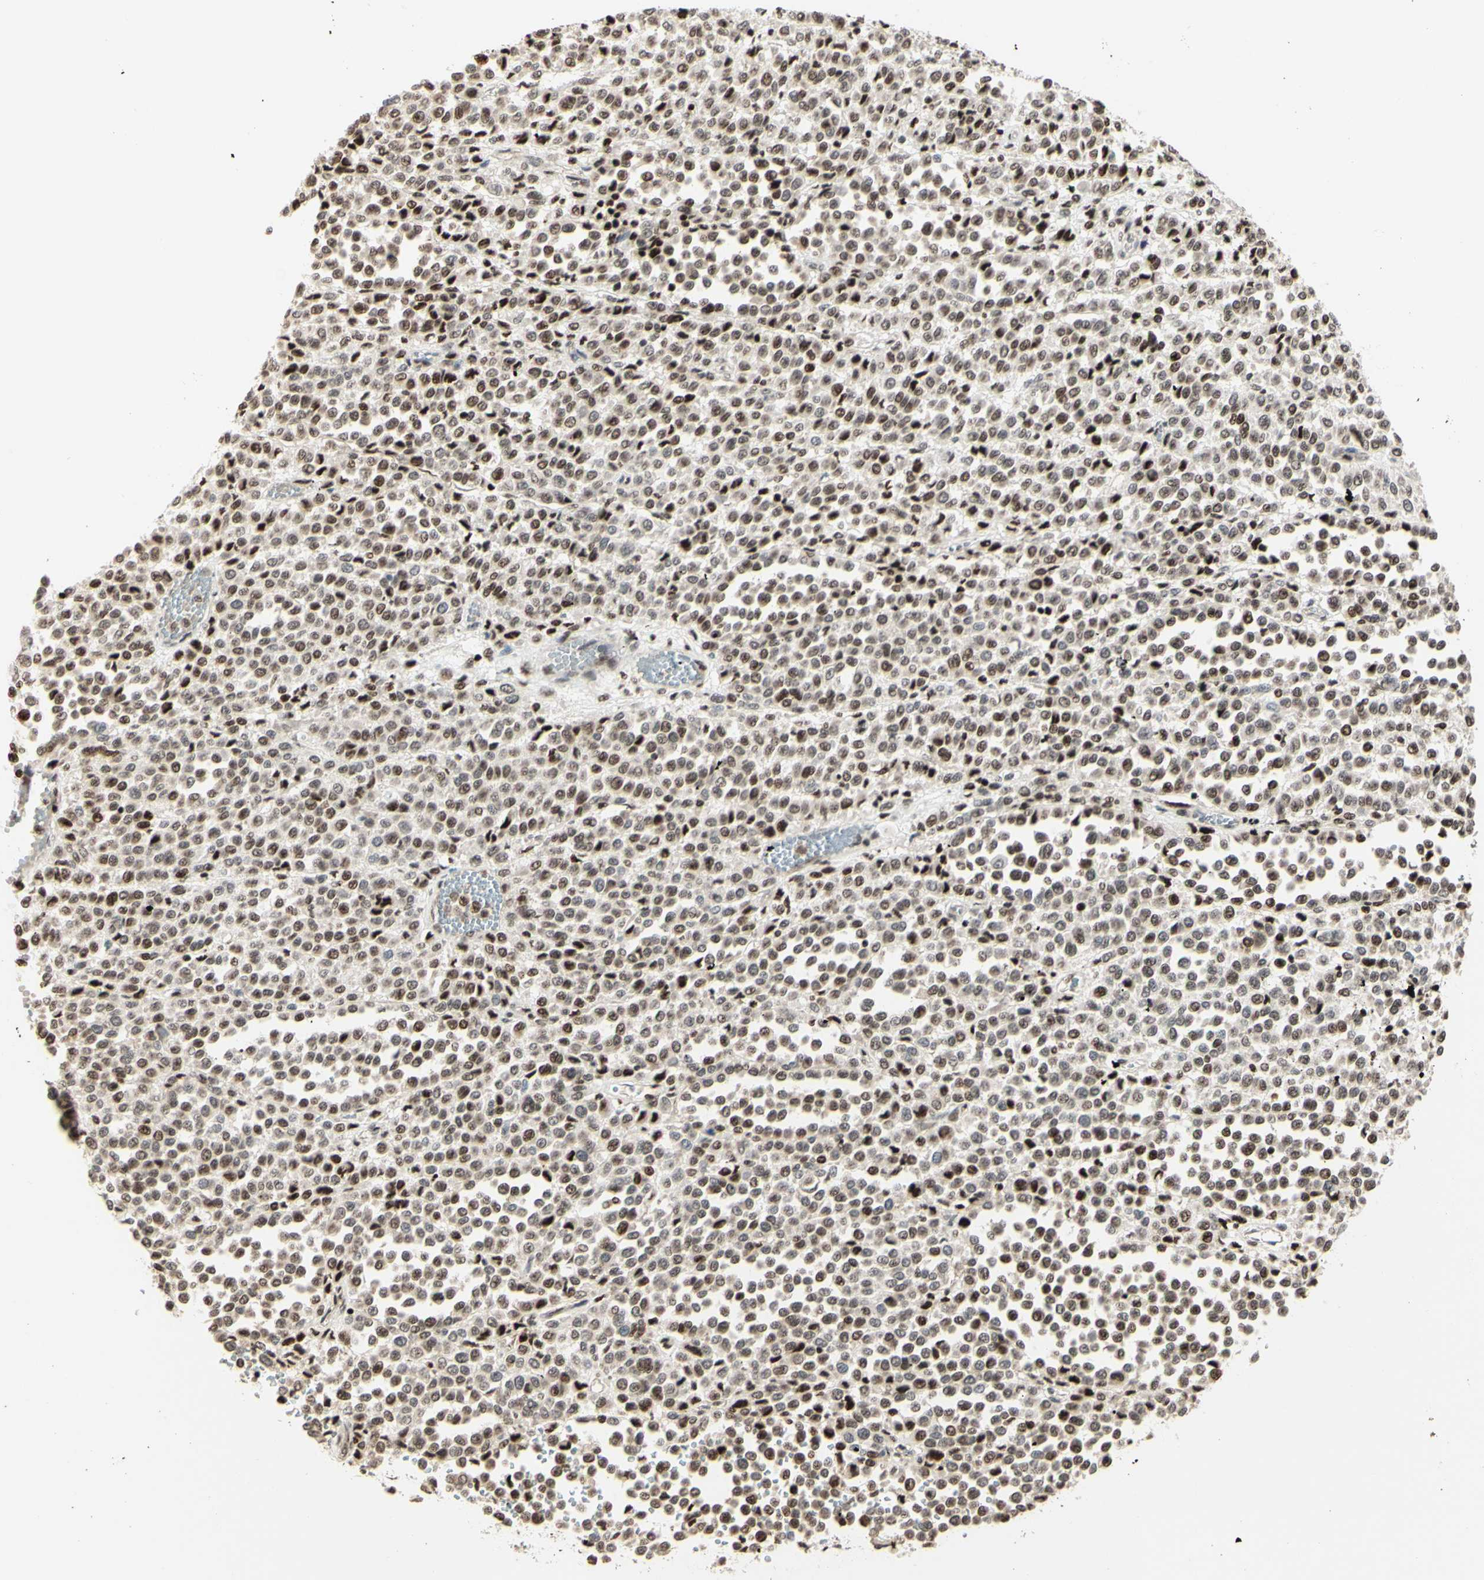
{"staining": {"intensity": "moderate", "quantity": ">75%", "location": "nuclear"}, "tissue": "melanoma", "cell_type": "Tumor cells", "image_type": "cancer", "snomed": [{"axis": "morphology", "description": "Malignant melanoma, Metastatic site"}, {"axis": "topography", "description": "Pancreas"}], "caption": "Malignant melanoma (metastatic site) tissue exhibits moderate nuclear staining in about >75% of tumor cells The staining was performed using DAB (3,3'-diaminobenzidine) to visualize the protein expression in brown, while the nuclei were stained in blue with hematoxylin (Magnification: 20x).", "gene": "CDKL5", "patient": {"sex": "female", "age": 30}}